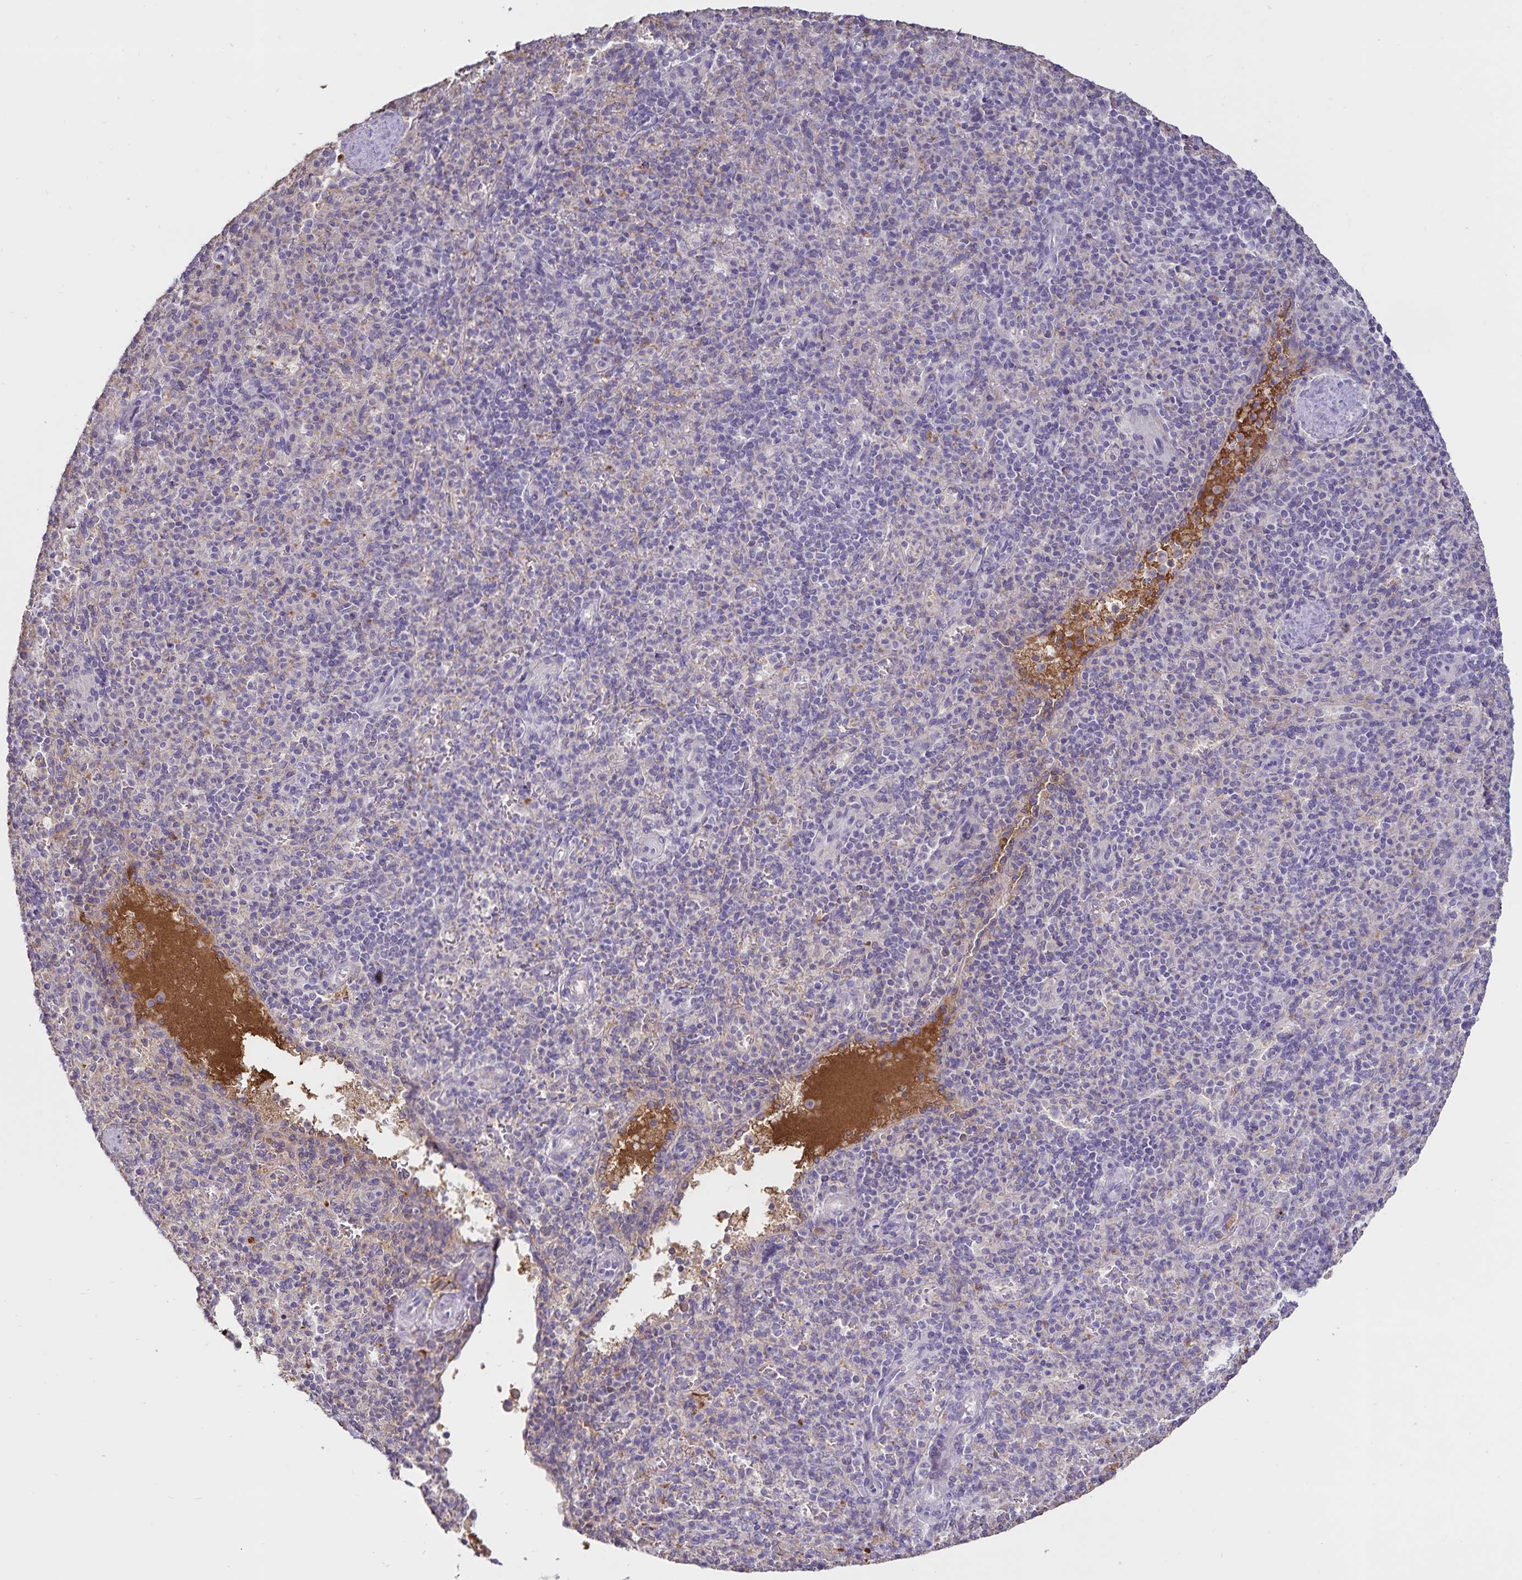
{"staining": {"intensity": "negative", "quantity": "none", "location": "none"}, "tissue": "spleen", "cell_type": "Cells in red pulp", "image_type": "normal", "snomed": [{"axis": "morphology", "description": "Normal tissue, NOS"}, {"axis": "topography", "description": "Spleen"}], "caption": "This histopathology image is of benign spleen stained with IHC to label a protein in brown with the nuclei are counter-stained blue. There is no expression in cells in red pulp.", "gene": "FGG", "patient": {"sex": "female", "age": 74}}